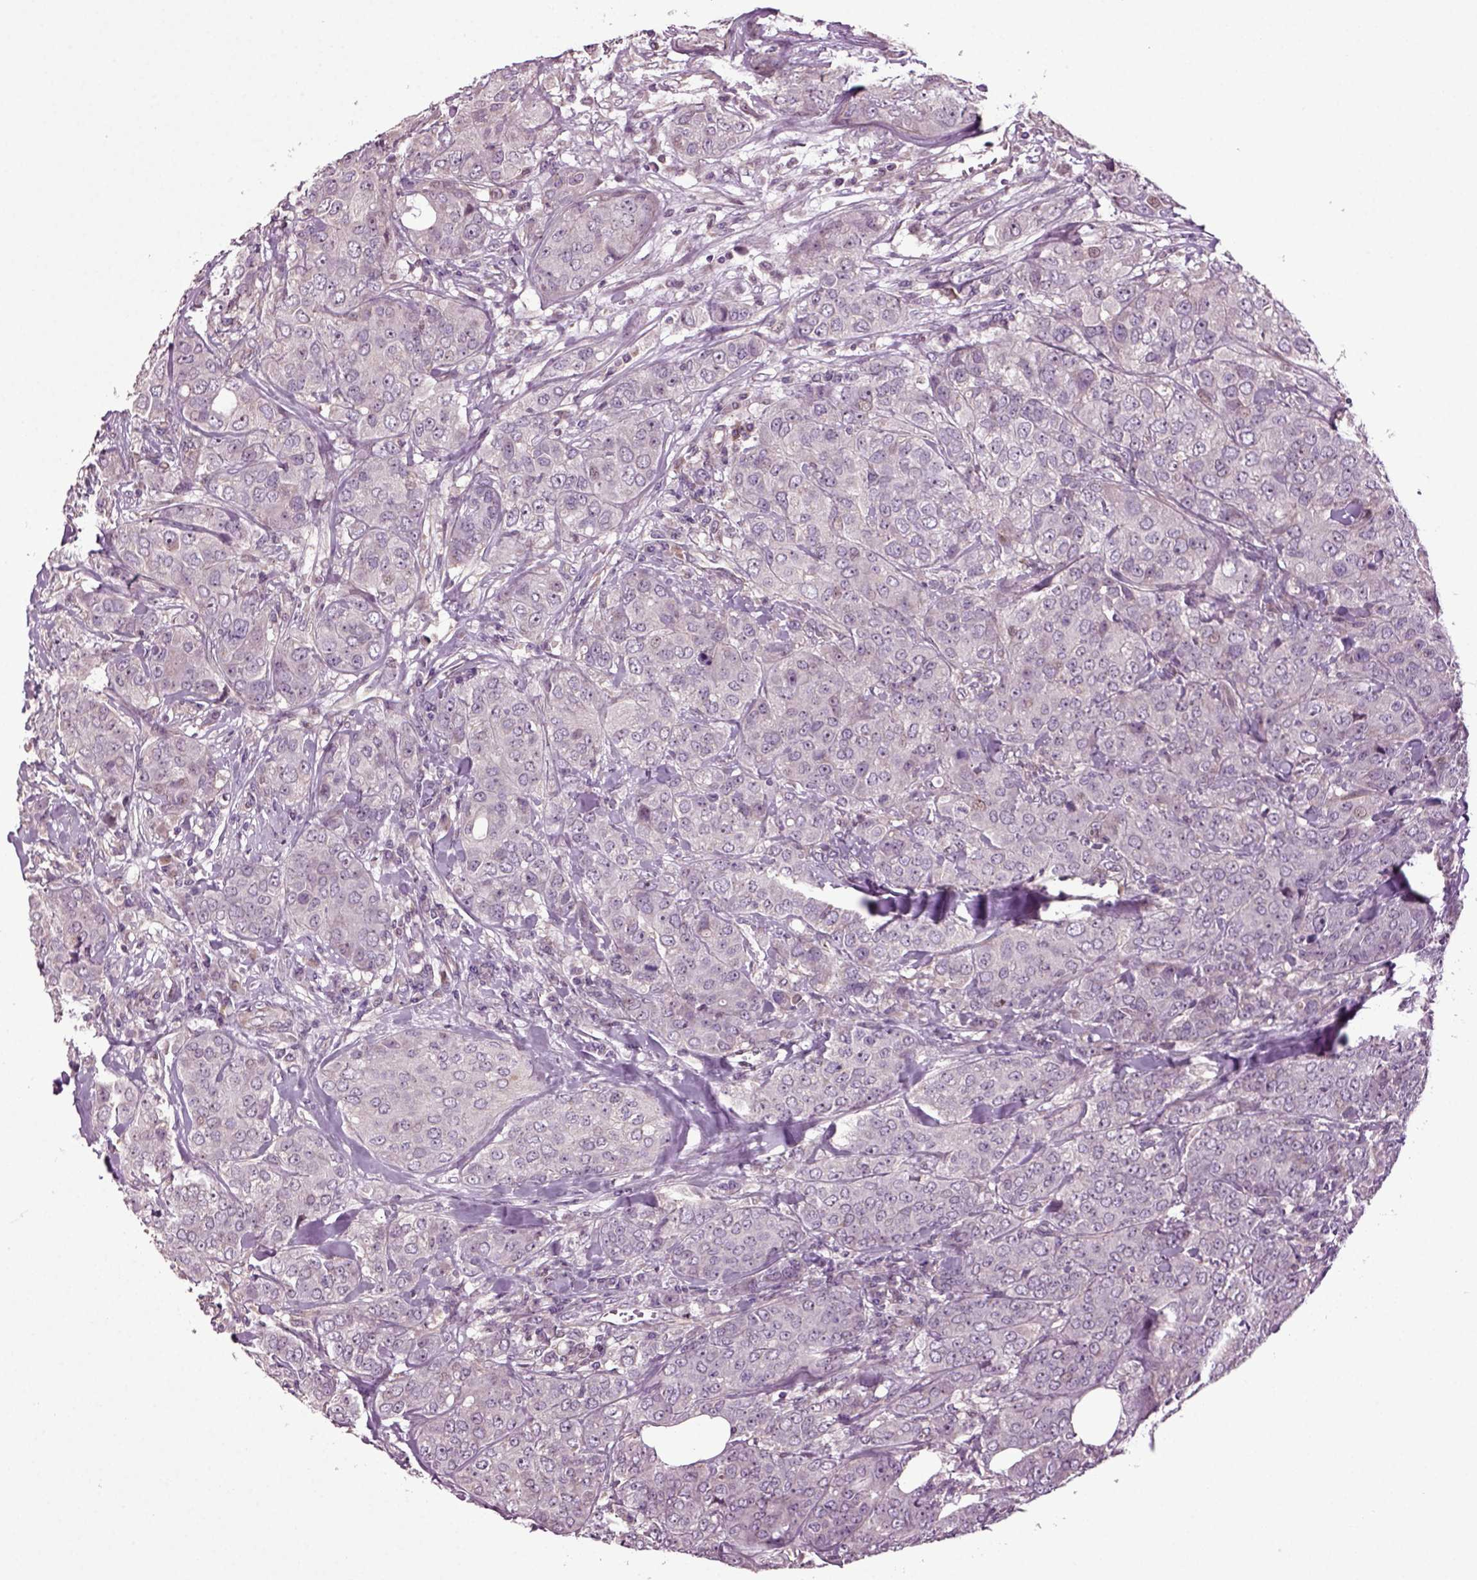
{"staining": {"intensity": "weak", "quantity": "<25%", "location": "cytoplasmic/membranous"}, "tissue": "breast cancer", "cell_type": "Tumor cells", "image_type": "cancer", "snomed": [{"axis": "morphology", "description": "Duct carcinoma"}, {"axis": "topography", "description": "Breast"}], "caption": "A histopathology image of breast cancer stained for a protein reveals no brown staining in tumor cells.", "gene": "HAGHL", "patient": {"sex": "female", "age": 43}}